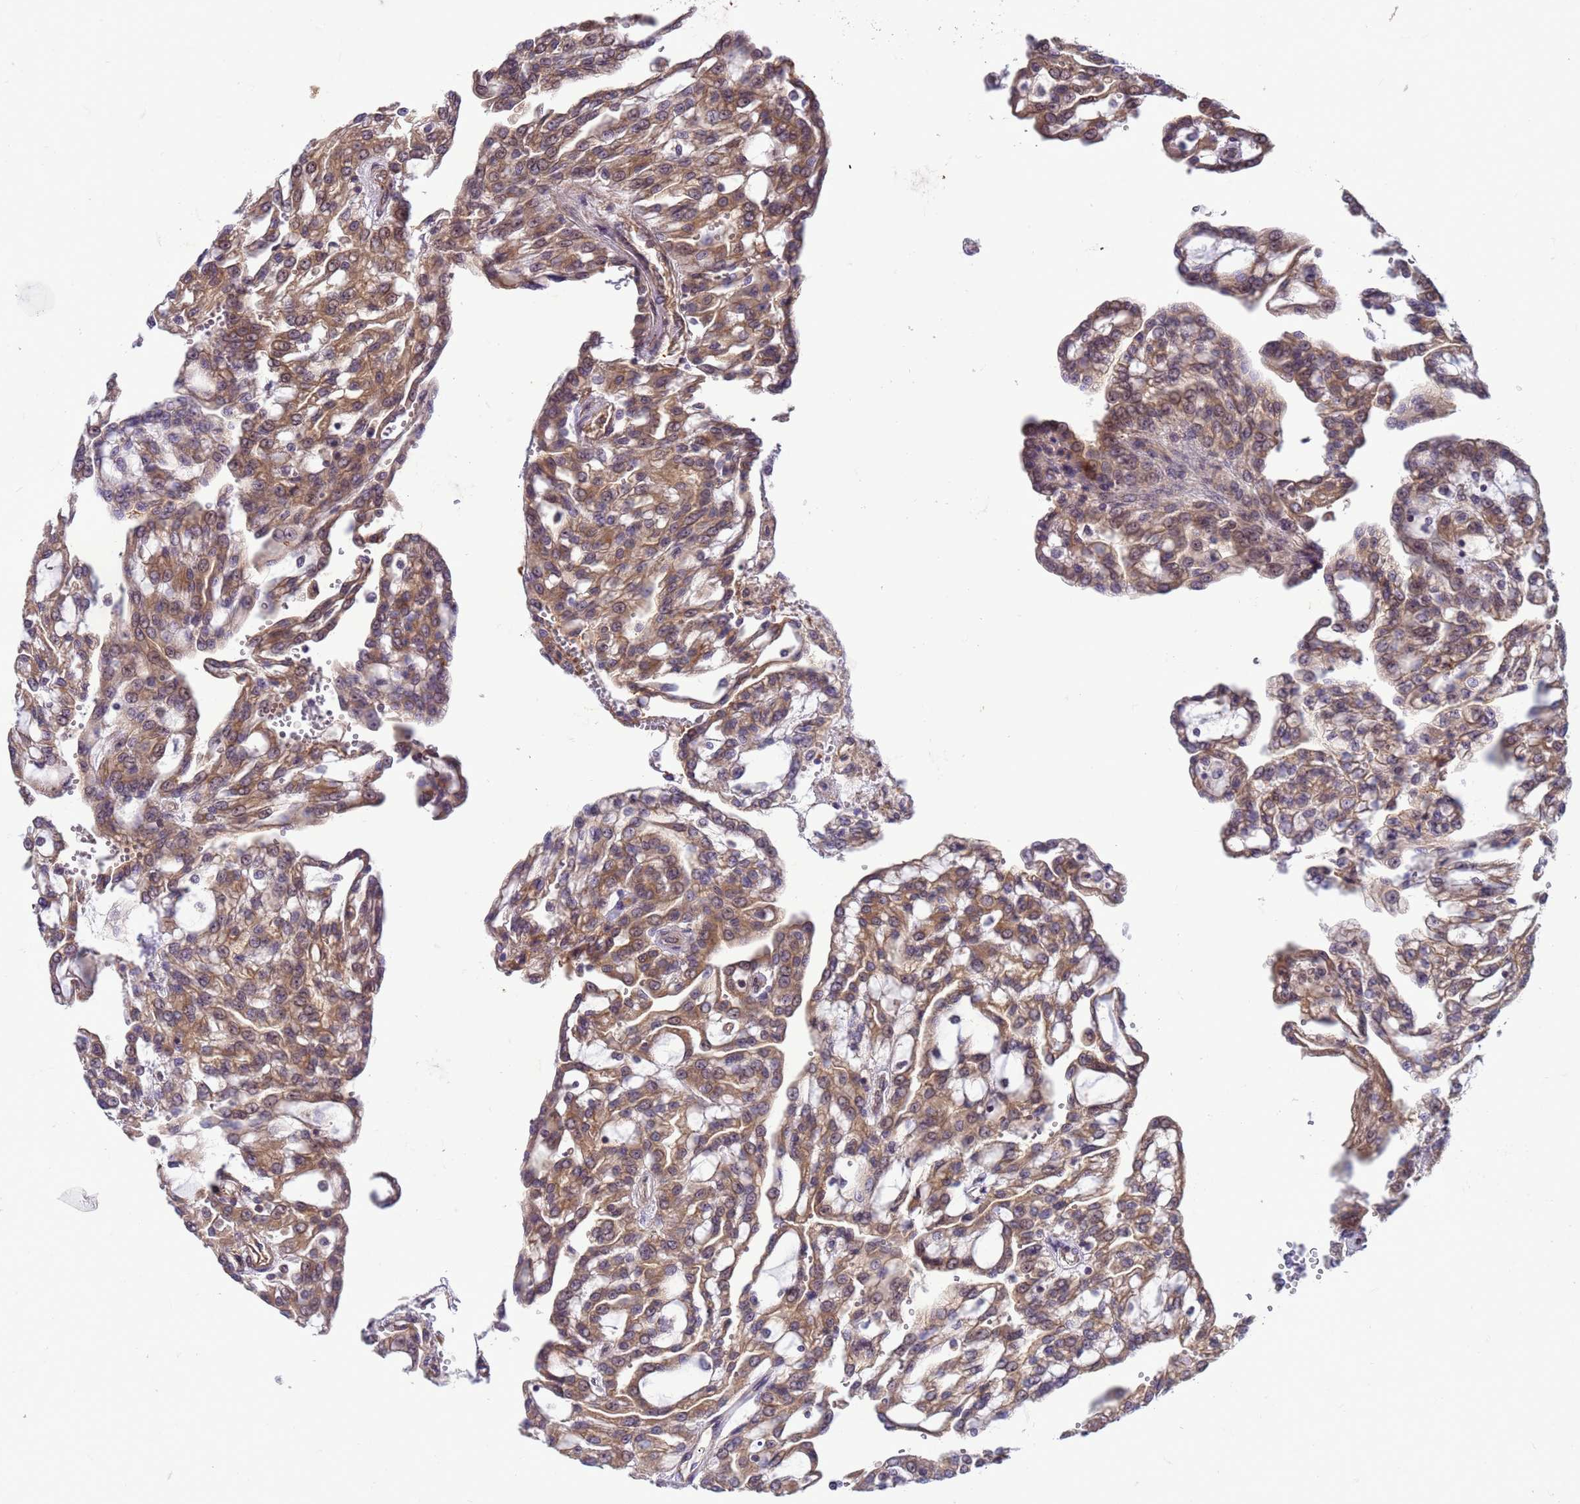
{"staining": {"intensity": "moderate", "quantity": ">75%", "location": "cytoplasmic/membranous"}, "tissue": "renal cancer", "cell_type": "Tumor cells", "image_type": "cancer", "snomed": [{"axis": "morphology", "description": "Adenocarcinoma, NOS"}, {"axis": "topography", "description": "Kidney"}], "caption": "This micrograph exhibits immunohistochemistry (IHC) staining of human renal adenocarcinoma, with medium moderate cytoplasmic/membranous staining in about >75% of tumor cells.", "gene": "GEN1", "patient": {"sex": "male", "age": 63}}